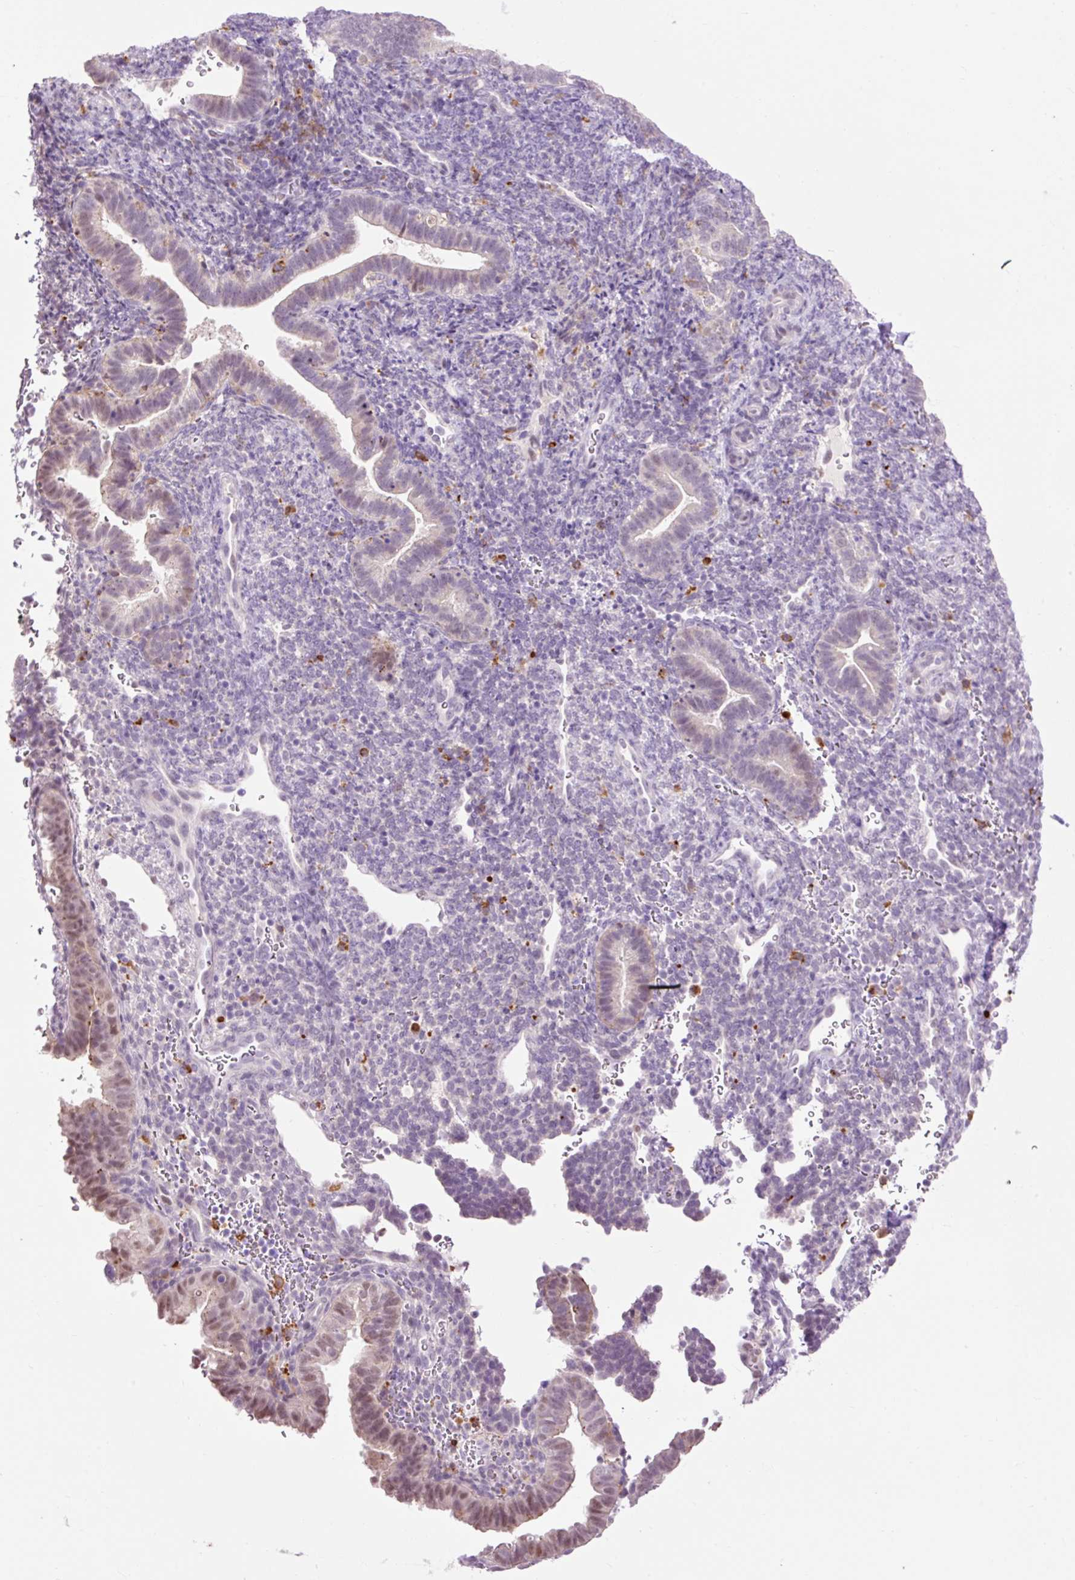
{"staining": {"intensity": "negative", "quantity": "none", "location": "none"}, "tissue": "endometrium", "cell_type": "Cells in endometrial stroma", "image_type": "normal", "snomed": [{"axis": "morphology", "description": "Normal tissue, NOS"}, {"axis": "topography", "description": "Endometrium"}], "caption": "Cells in endometrial stroma are negative for brown protein staining in normal endometrium. (Brightfield microscopy of DAB (3,3'-diaminobenzidine) immunohistochemistry (IHC) at high magnification).", "gene": "LY86", "patient": {"sex": "female", "age": 34}}